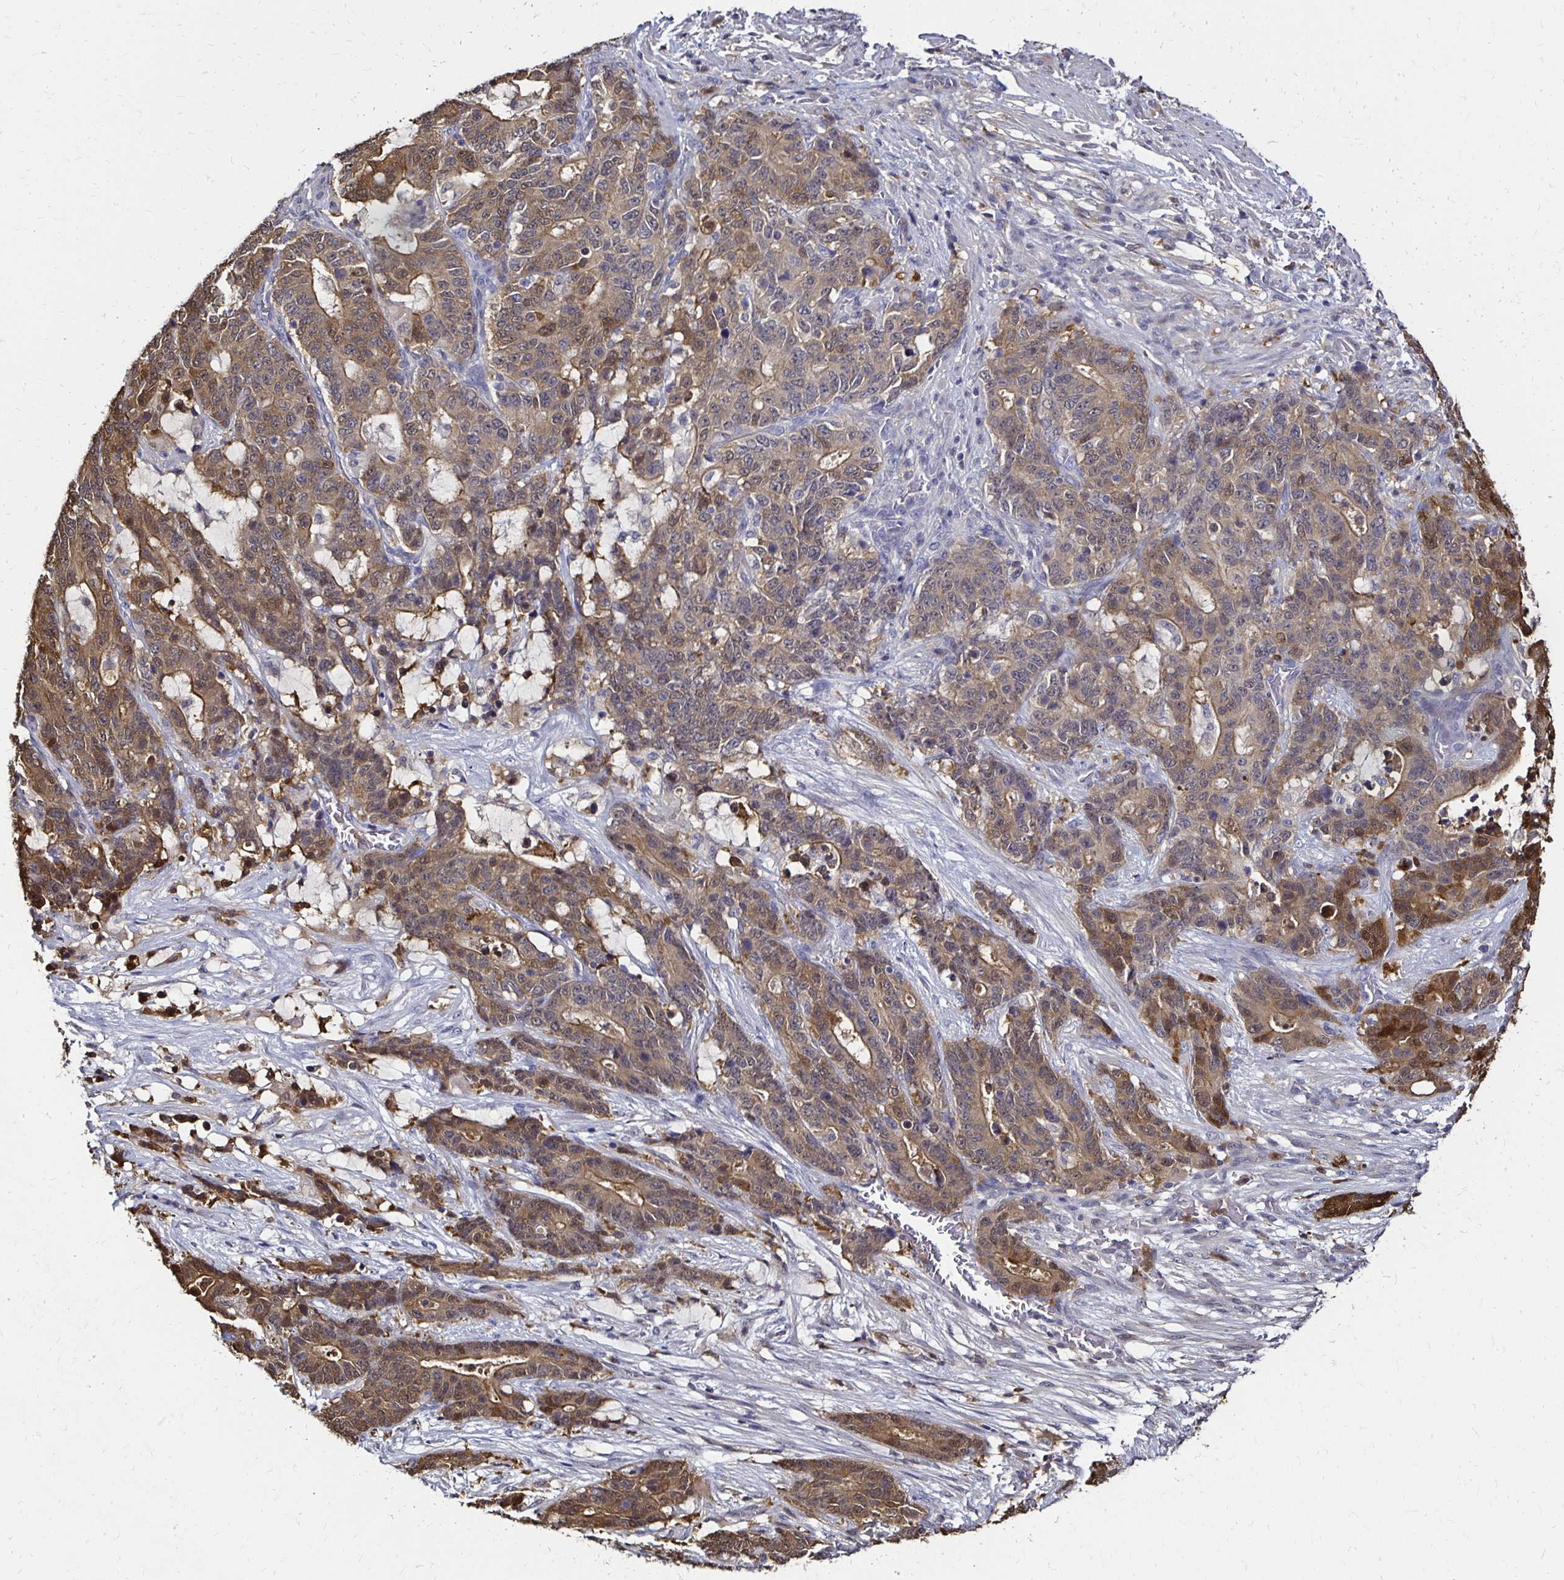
{"staining": {"intensity": "weak", "quantity": "25%-75%", "location": "cytoplasmic/membranous"}, "tissue": "stomach cancer", "cell_type": "Tumor cells", "image_type": "cancer", "snomed": [{"axis": "morphology", "description": "Normal tissue, NOS"}, {"axis": "morphology", "description": "Adenocarcinoma, NOS"}, {"axis": "topography", "description": "Stomach"}], "caption": "Stomach adenocarcinoma stained with a brown dye shows weak cytoplasmic/membranous positive positivity in approximately 25%-75% of tumor cells.", "gene": "TXN", "patient": {"sex": "female", "age": 64}}